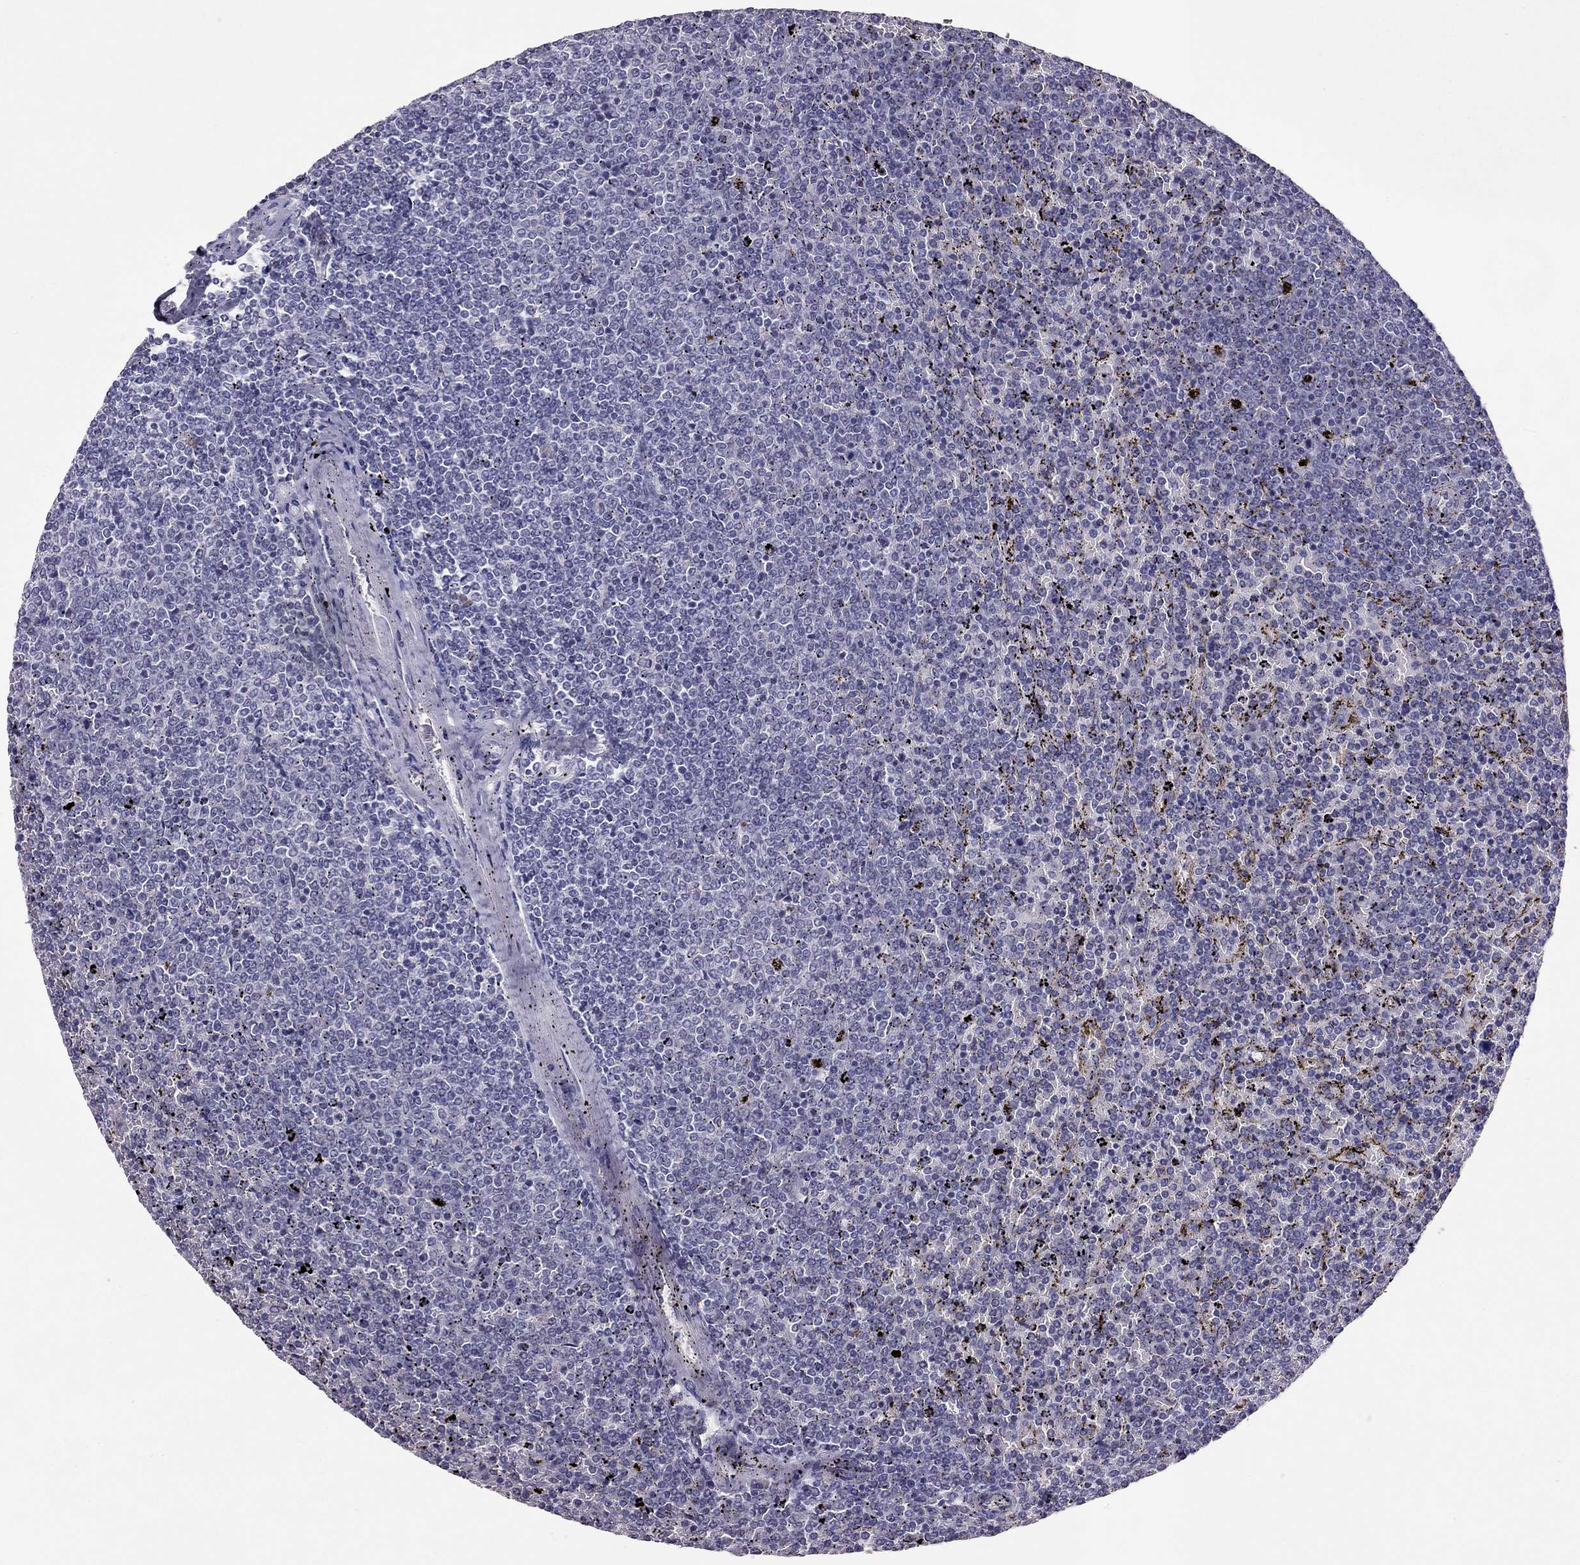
{"staining": {"intensity": "negative", "quantity": "none", "location": "none"}, "tissue": "lymphoma", "cell_type": "Tumor cells", "image_type": "cancer", "snomed": [{"axis": "morphology", "description": "Malignant lymphoma, non-Hodgkin's type, Low grade"}, {"axis": "topography", "description": "Spleen"}], "caption": "Immunohistochemistry (IHC) histopathology image of neoplastic tissue: human lymphoma stained with DAB (3,3'-diaminobenzidine) exhibits no significant protein staining in tumor cells.", "gene": "RHO", "patient": {"sex": "female", "age": 77}}